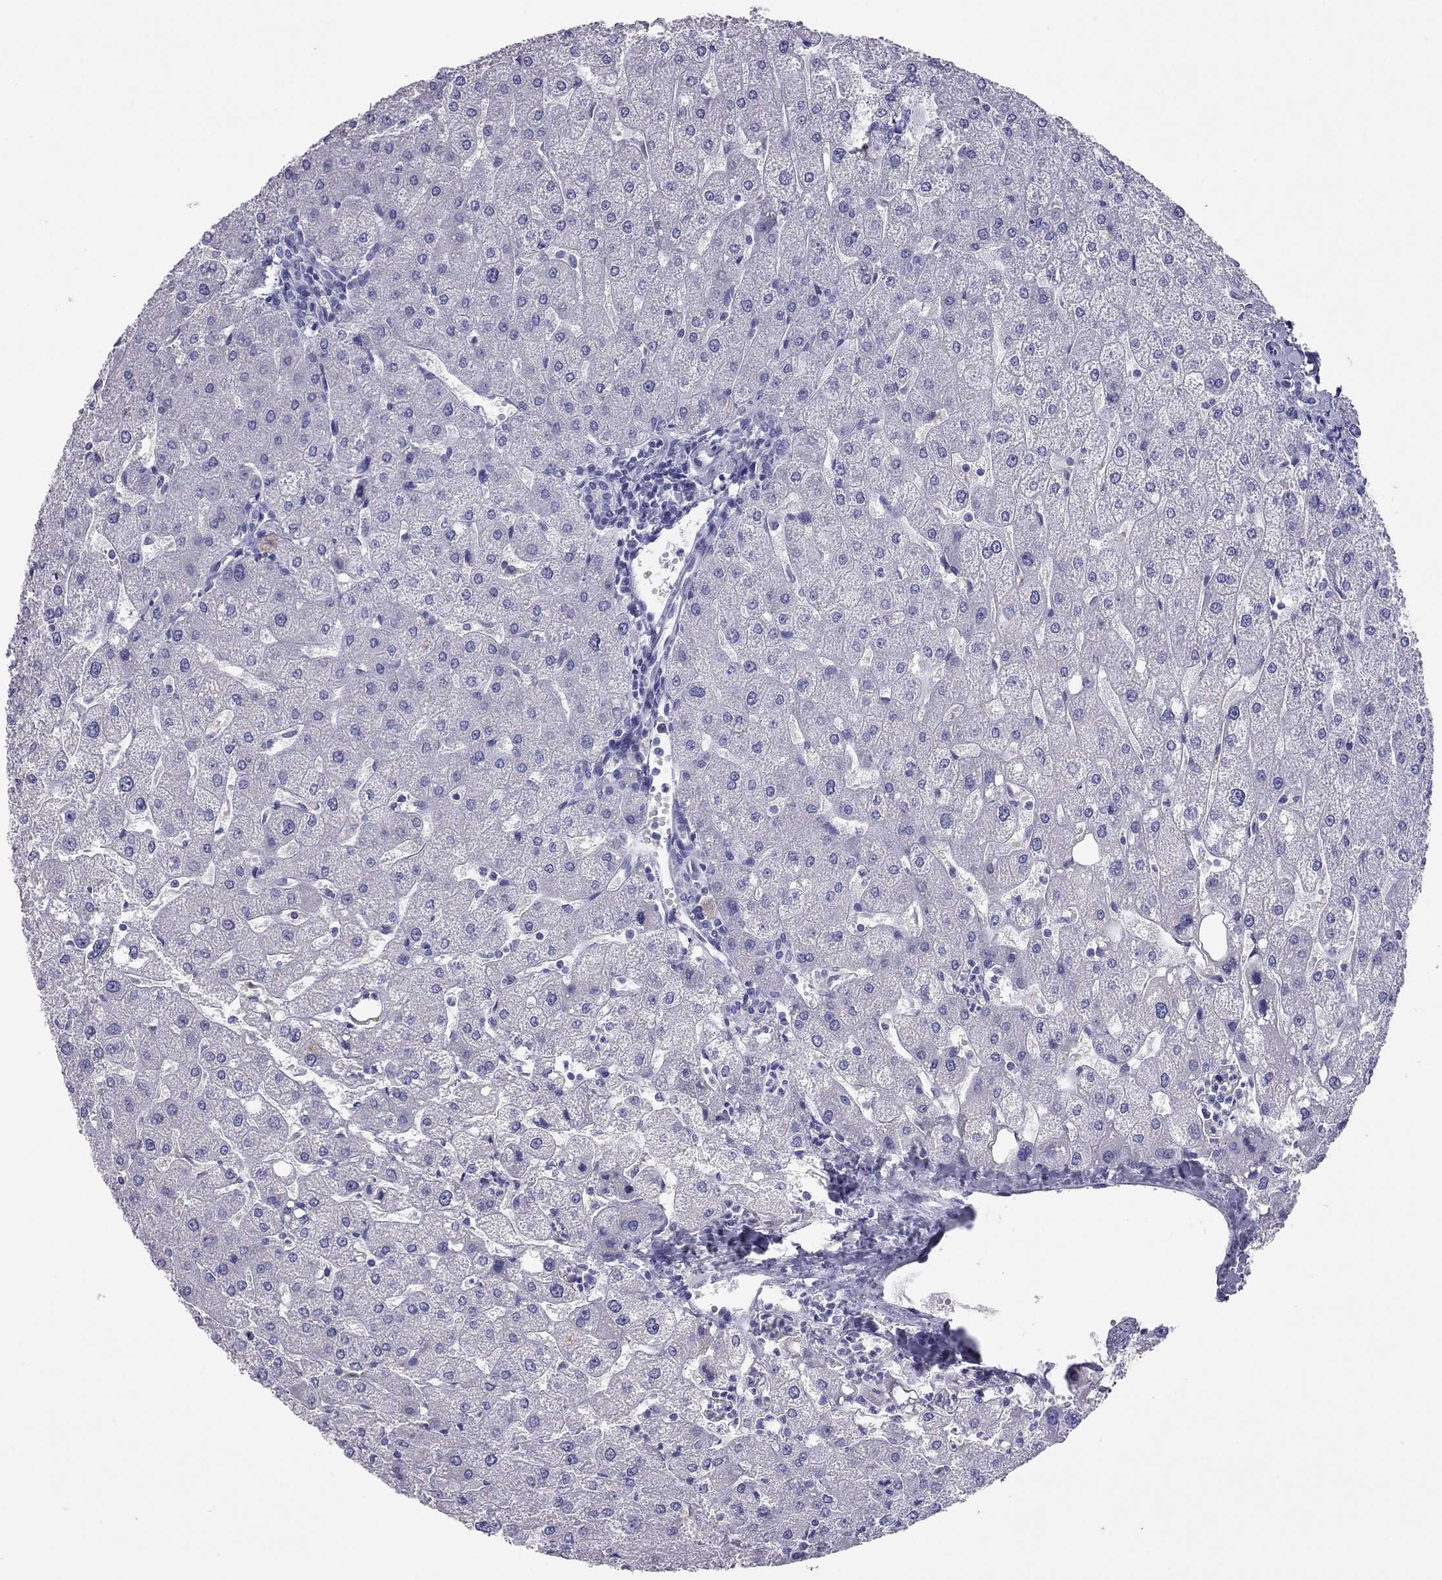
{"staining": {"intensity": "negative", "quantity": "none", "location": "none"}, "tissue": "liver", "cell_type": "Cholangiocytes", "image_type": "normal", "snomed": [{"axis": "morphology", "description": "Normal tissue, NOS"}, {"axis": "topography", "description": "Liver"}], "caption": "A photomicrograph of human liver is negative for staining in cholangiocytes. (Stains: DAB IHC with hematoxylin counter stain, Microscopy: brightfield microscopy at high magnification).", "gene": "ODF4", "patient": {"sex": "male", "age": 67}}